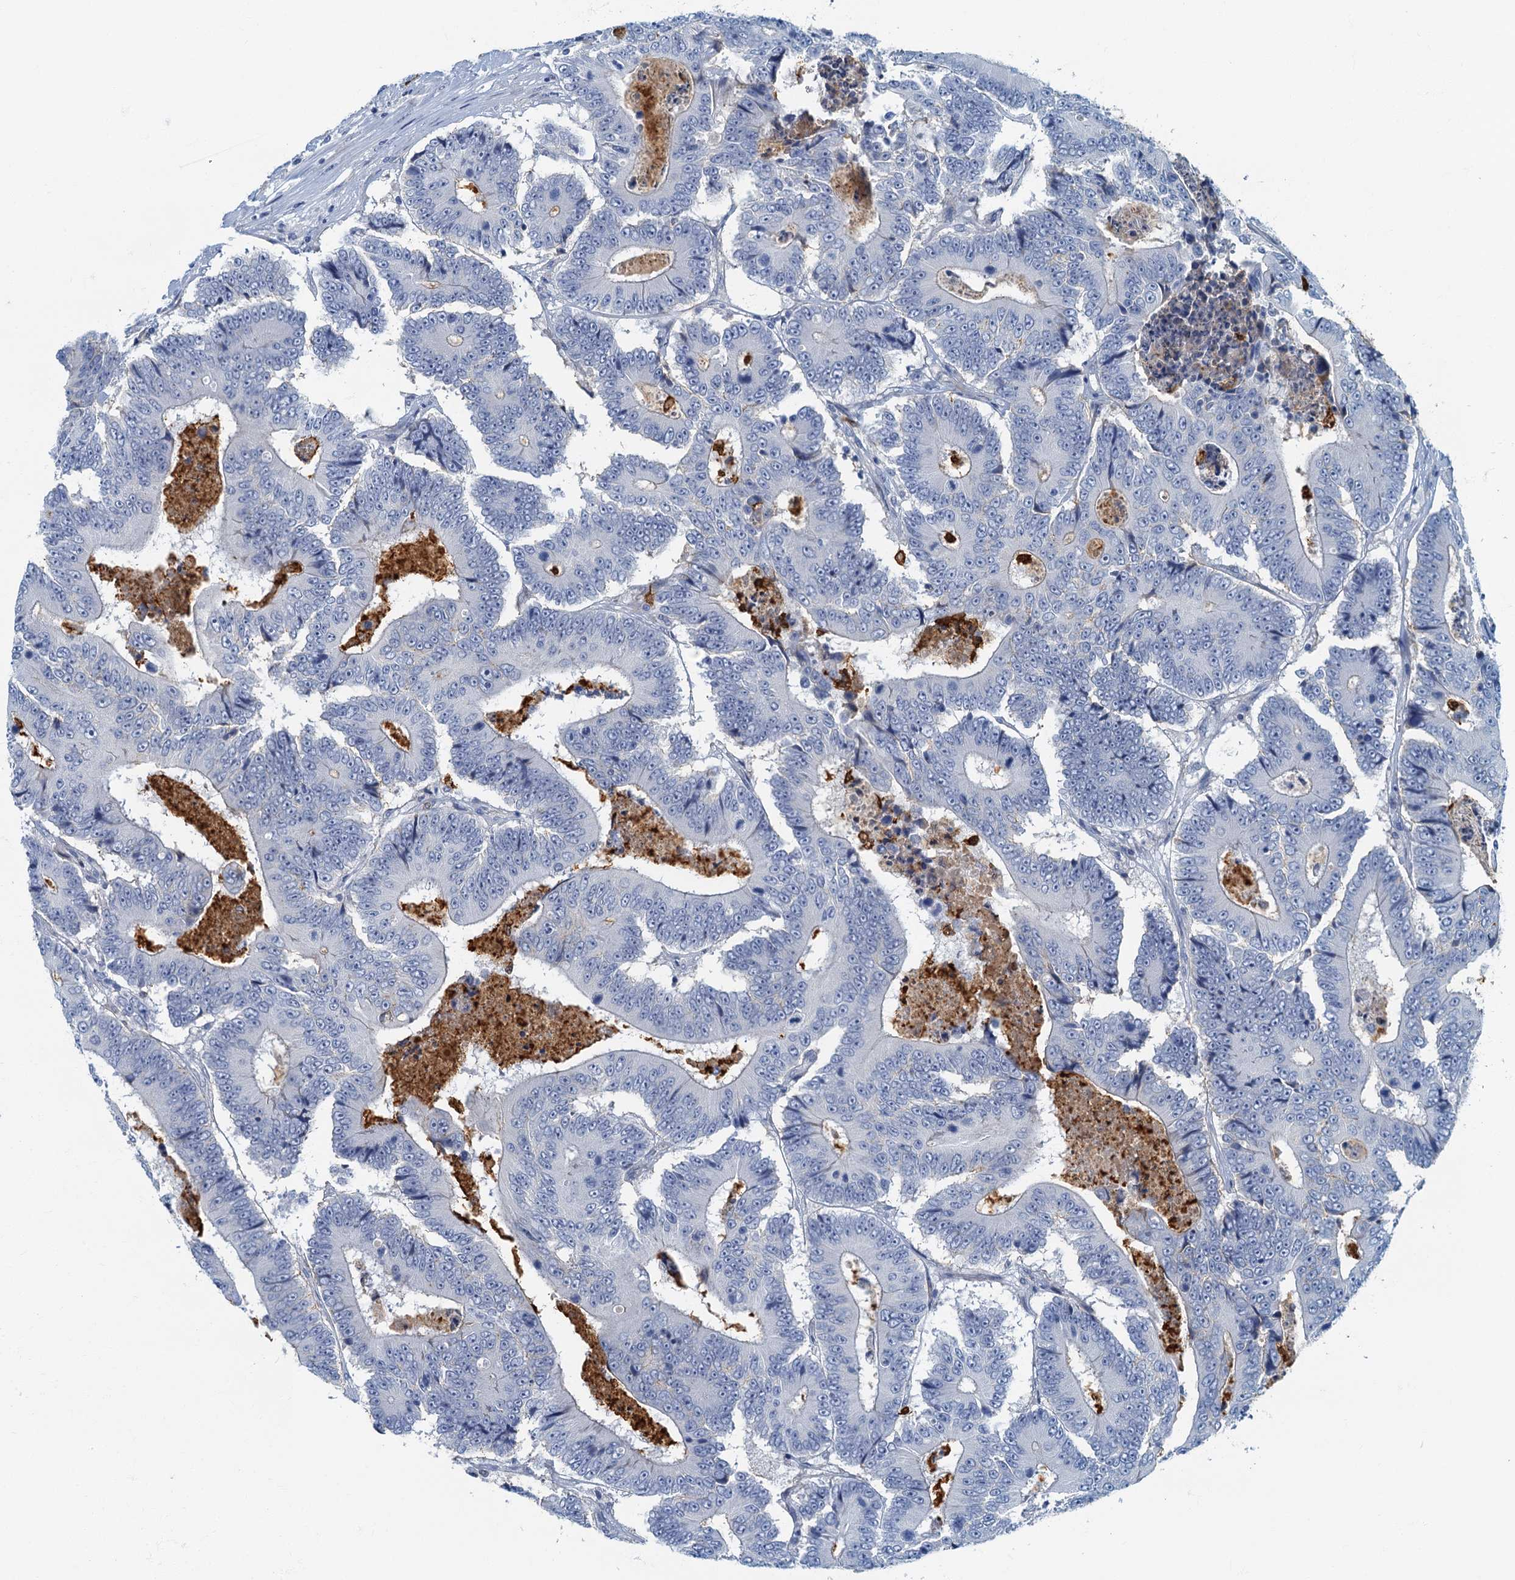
{"staining": {"intensity": "negative", "quantity": "none", "location": "none"}, "tissue": "colorectal cancer", "cell_type": "Tumor cells", "image_type": "cancer", "snomed": [{"axis": "morphology", "description": "Adenocarcinoma, NOS"}, {"axis": "topography", "description": "Colon"}], "caption": "The immunohistochemistry (IHC) image has no significant expression in tumor cells of adenocarcinoma (colorectal) tissue.", "gene": "ANKDD1A", "patient": {"sex": "male", "age": 83}}